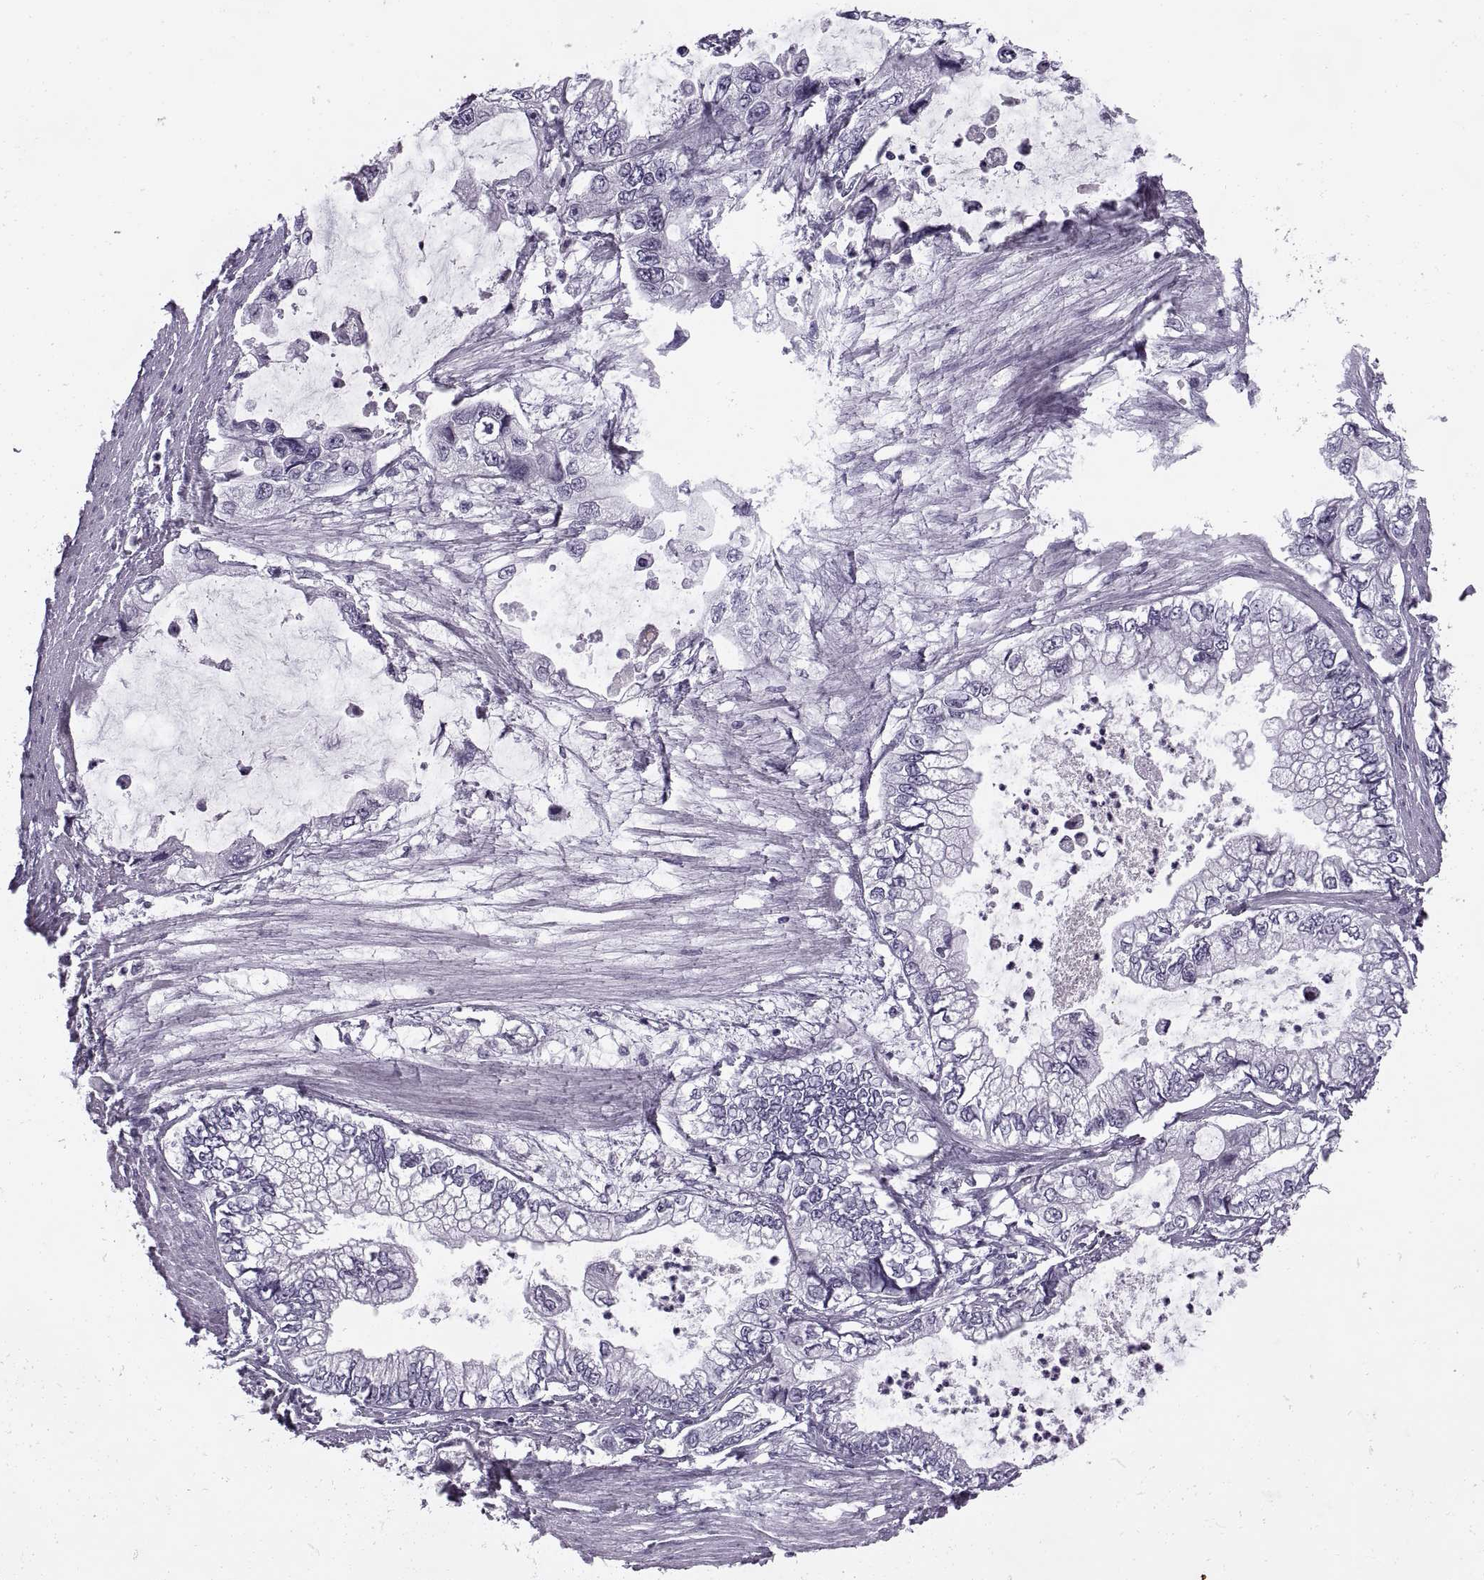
{"staining": {"intensity": "negative", "quantity": "none", "location": "none"}, "tissue": "stomach cancer", "cell_type": "Tumor cells", "image_type": "cancer", "snomed": [{"axis": "morphology", "description": "Adenocarcinoma, NOS"}, {"axis": "topography", "description": "Pancreas"}, {"axis": "topography", "description": "Stomach, upper"}, {"axis": "topography", "description": "Stomach"}], "caption": "High magnification brightfield microscopy of stomach cancer stained with DAB (brown) and counterstained with hematoxylin (blue): tumor cells show no significant positivity. (Stains: DAB immunohistochemistry with hematoxylin counter stain, Microscopy: brightfield microscopy at high magnification).", "gene": "FAM24A", "patient": {"sex": "male", "age": 77}}